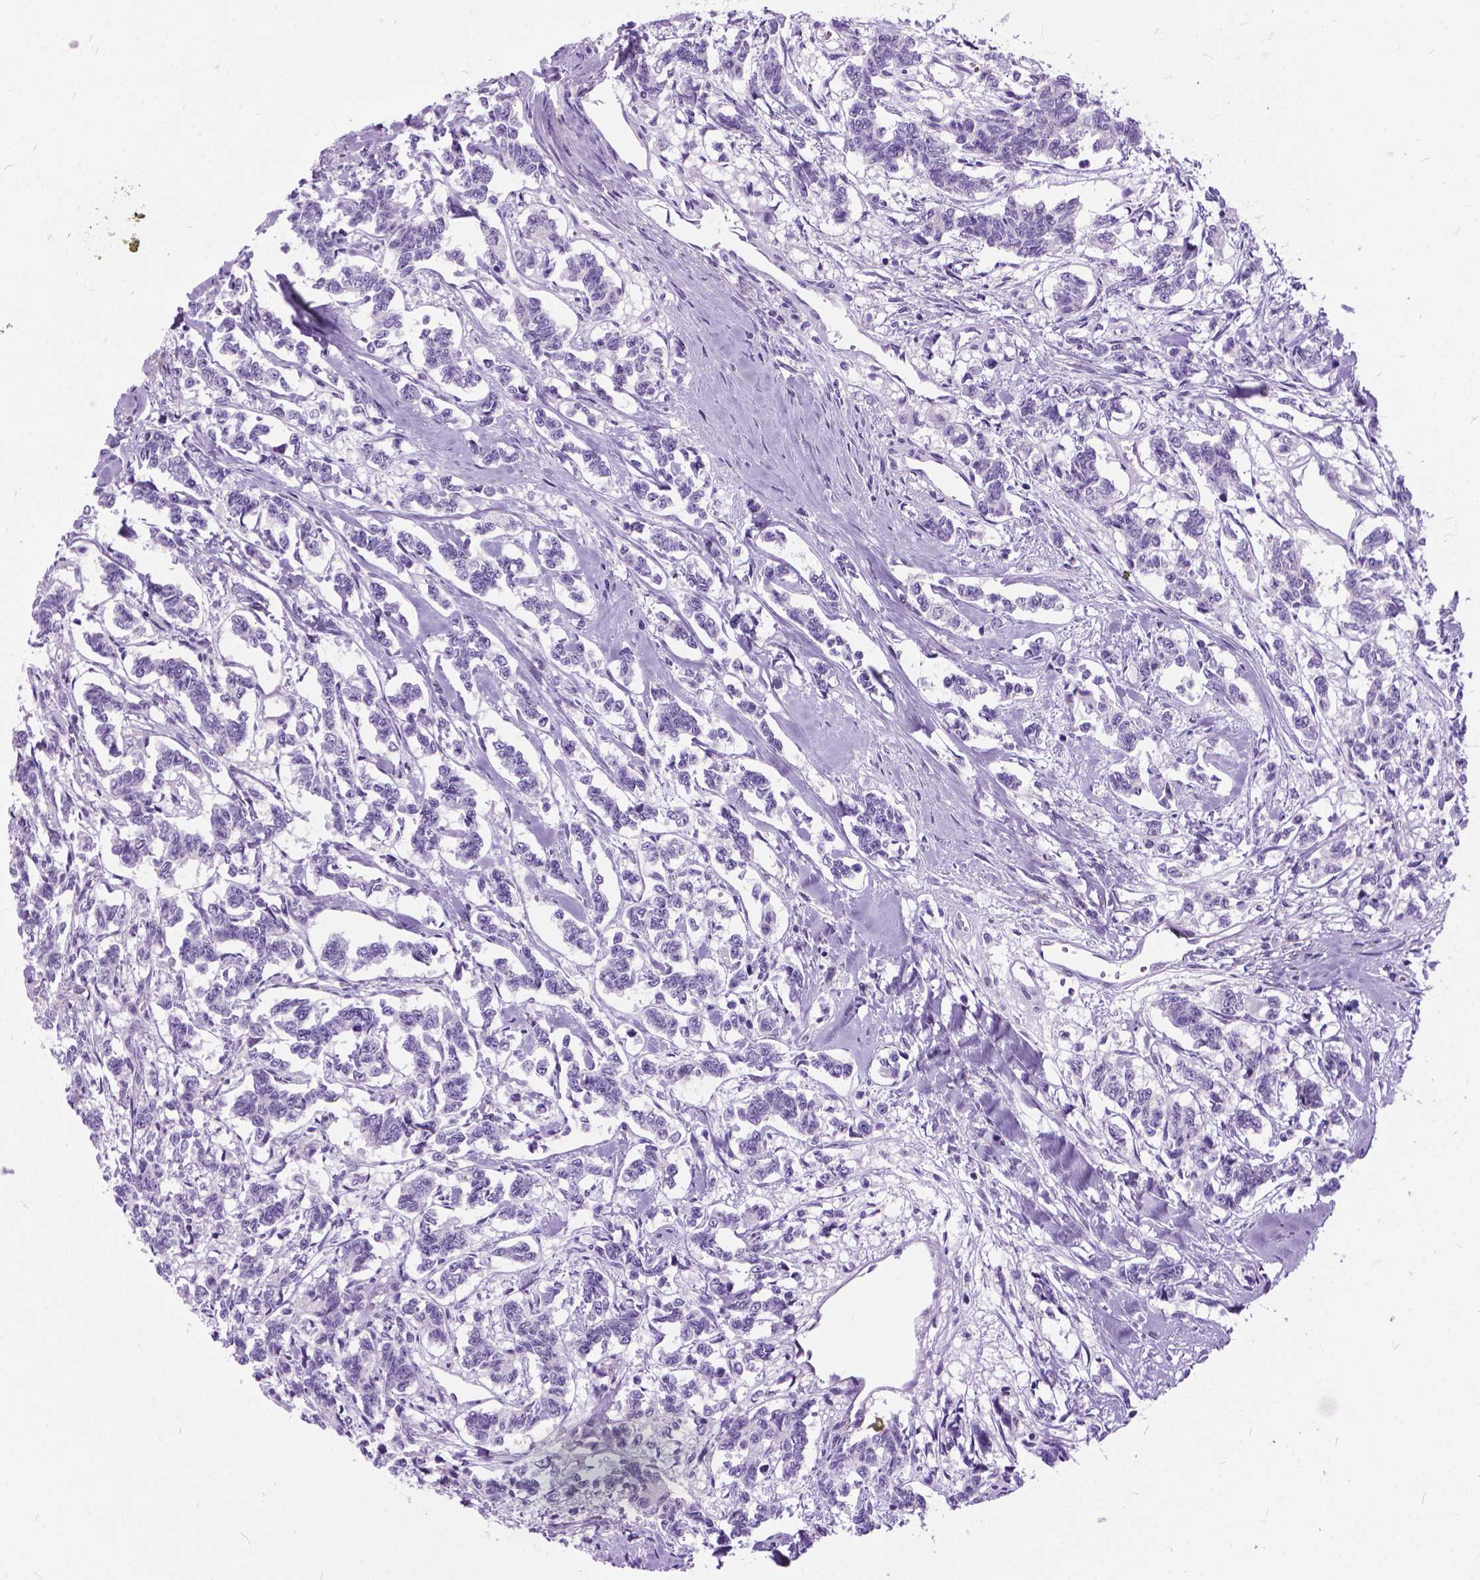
{"staining": {"intensity": "negative", "quantity": "none", "location": "none"}, "tissue": "carcinoid", "cell_type": "Tumor cells", "image_type": "cancer", "snomed": [{"axis": "morphology", "description": "Carcinoid, malignant, NOS"}, {"axis": "topography", "description": "Kidney"}], "caption": "Tumor cells are negative for brown protein staining in malignant carcinoid.", "gene": "APCDD1L", "patient": {"sex": "female", "age": 41}}